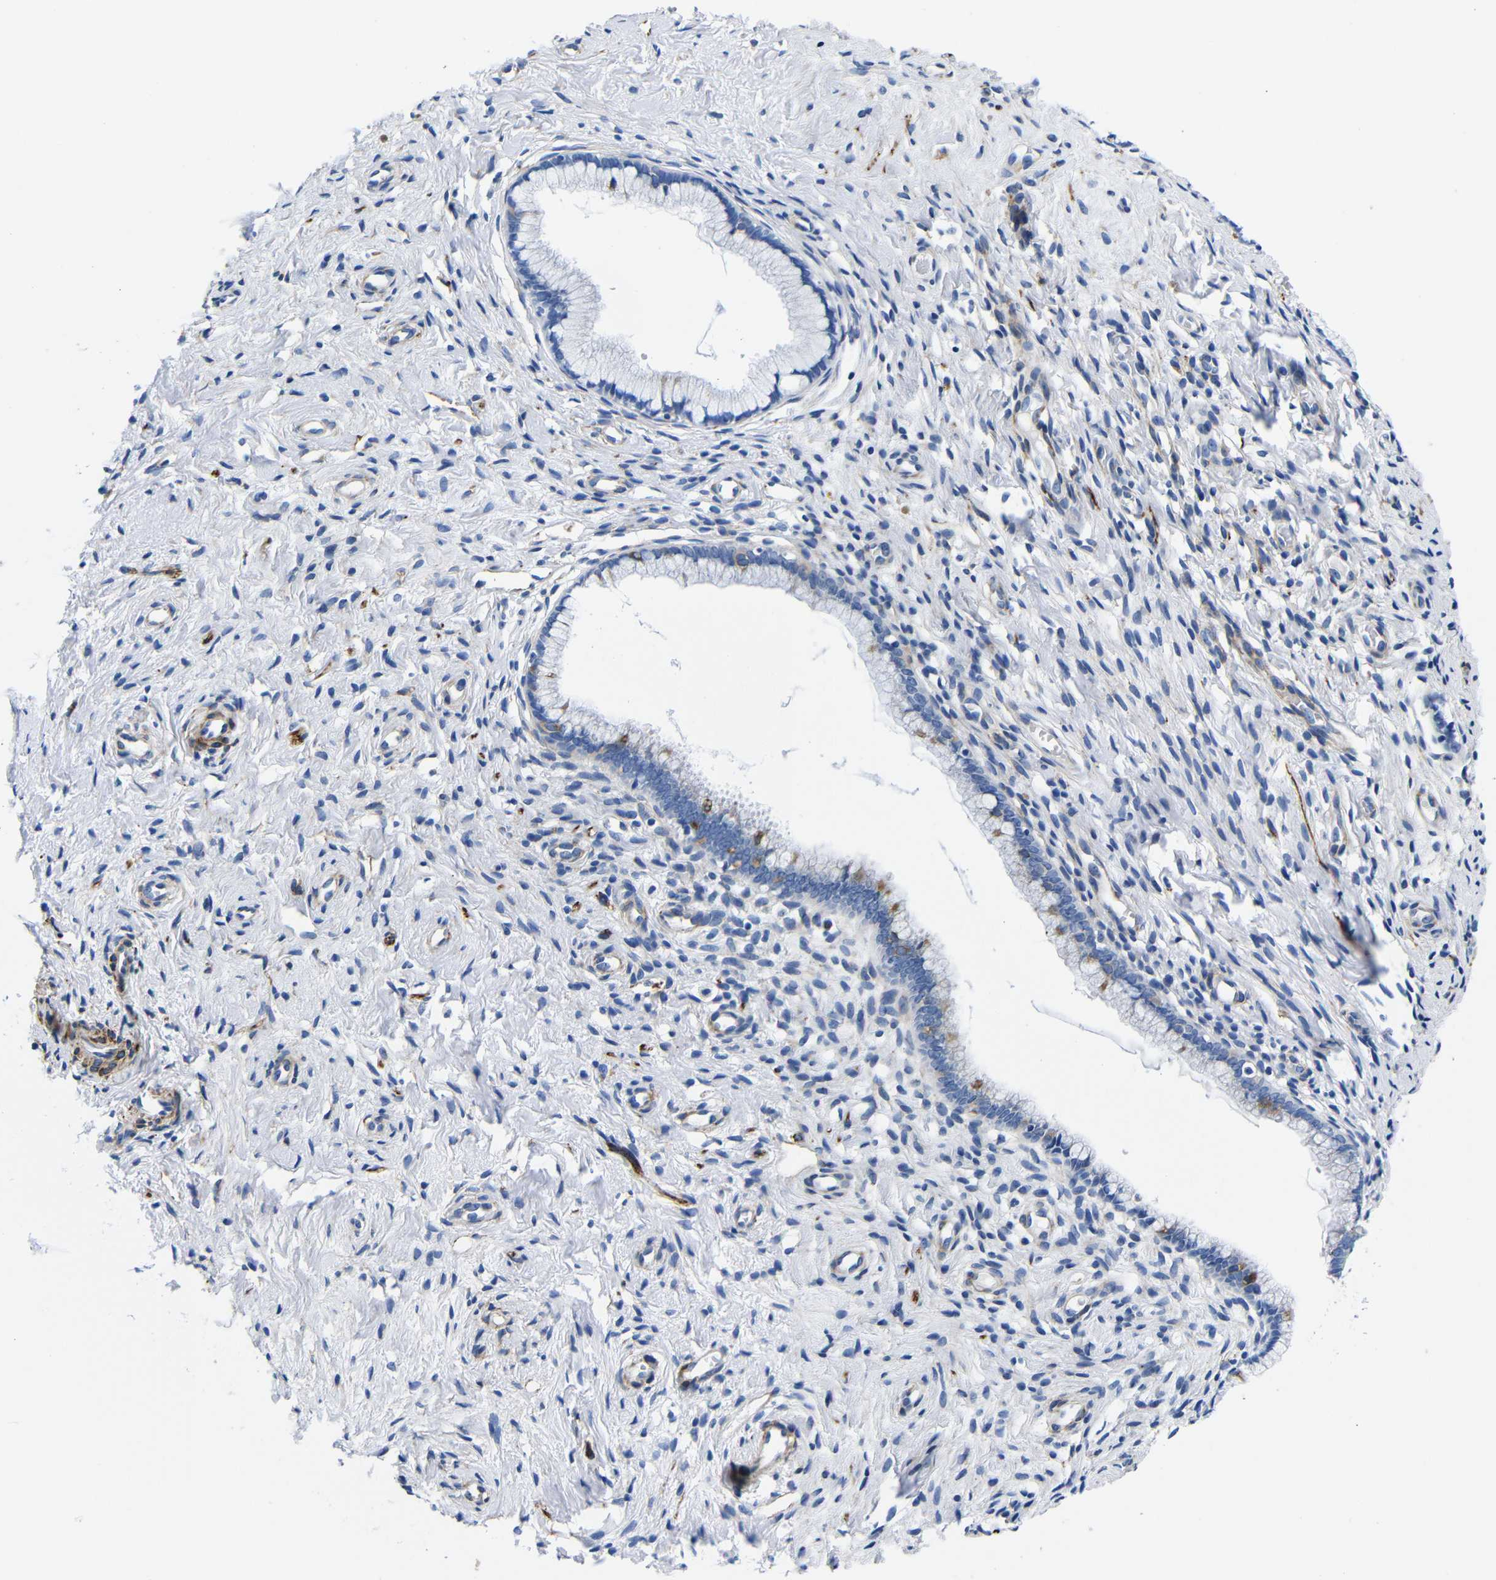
{"staining": {"intensity": "negative", "quantity": "none", "location": "none"}, "tissue": "cervix", "cell_type": "Glandular cells", "image_type": "normal", "snomed": [{"axis": "morphology", "description": "Normal tissue, NOS"}, {"axis": "topography", "description": "Cervix"}], "caption": "The histopathology image demonstrates no staining of glandular cells in benign cervix. The staining is performed using DAB (3,3'-diaminobenzidine) brown chromogen with nuclei counter-stained in using hematoxylin.", "gene": "LRIG1", "patient": {"sex": "female", "age": 65}}